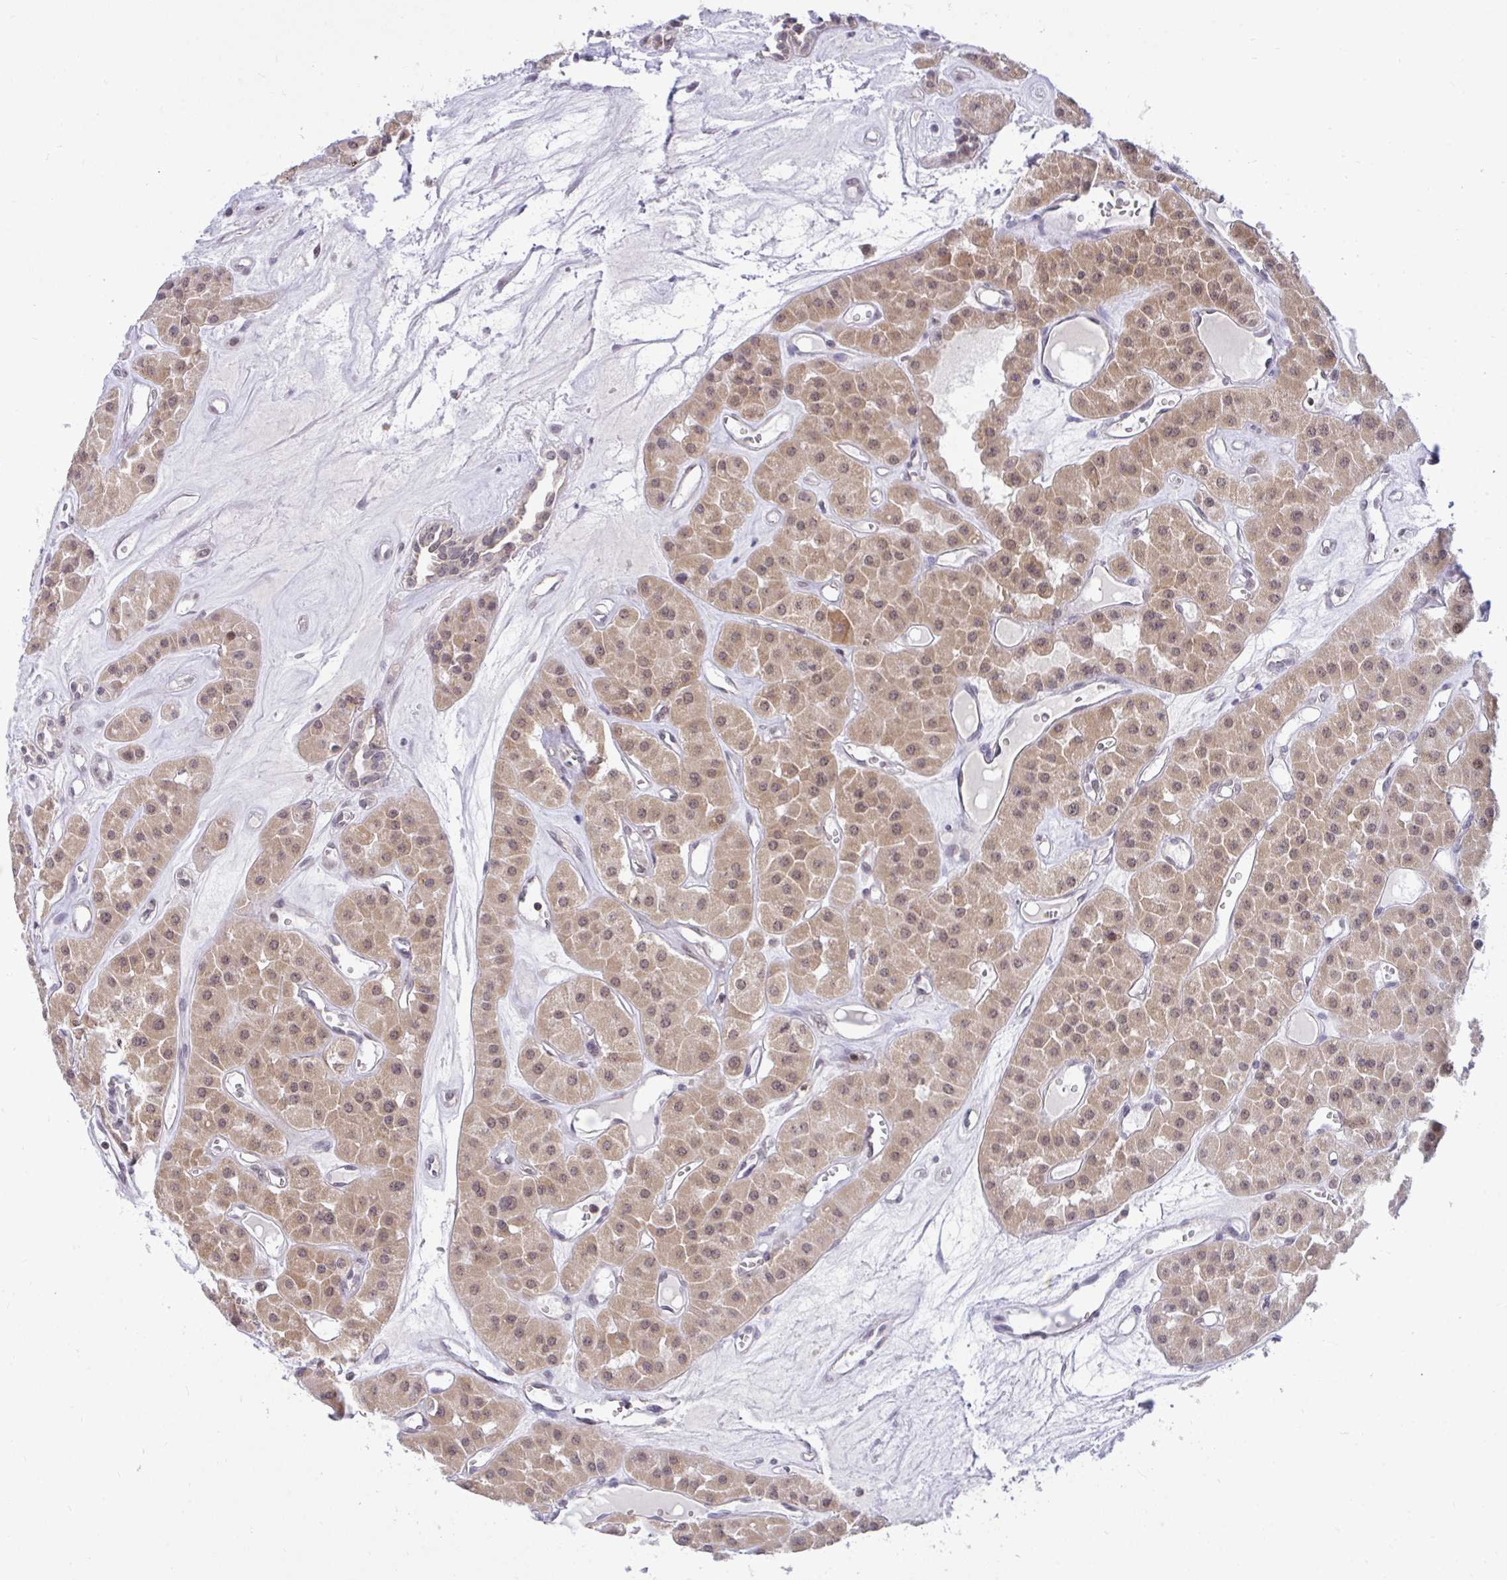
{"staining": {"intensity": "weak", "quantity": ">75%", "location": "cytoplasmic/membranous,nuclear"}, "tissue": "renal cancer", "cell_type": "Tumor cells", "image_type": "cancer", "snomed": [{"axis": "morphology", "description": "Carcinoma, NOS"}, {"axis": "topography", "description": "Kidney"}], "caption": "Tumor cells reveal low levels of weak cytoplasmic/membranous and nuclear expression in about >75% of cells in human renal cancer.", "gene": "PPP1CA", "patient": {"sex": "female", "age": 75}}